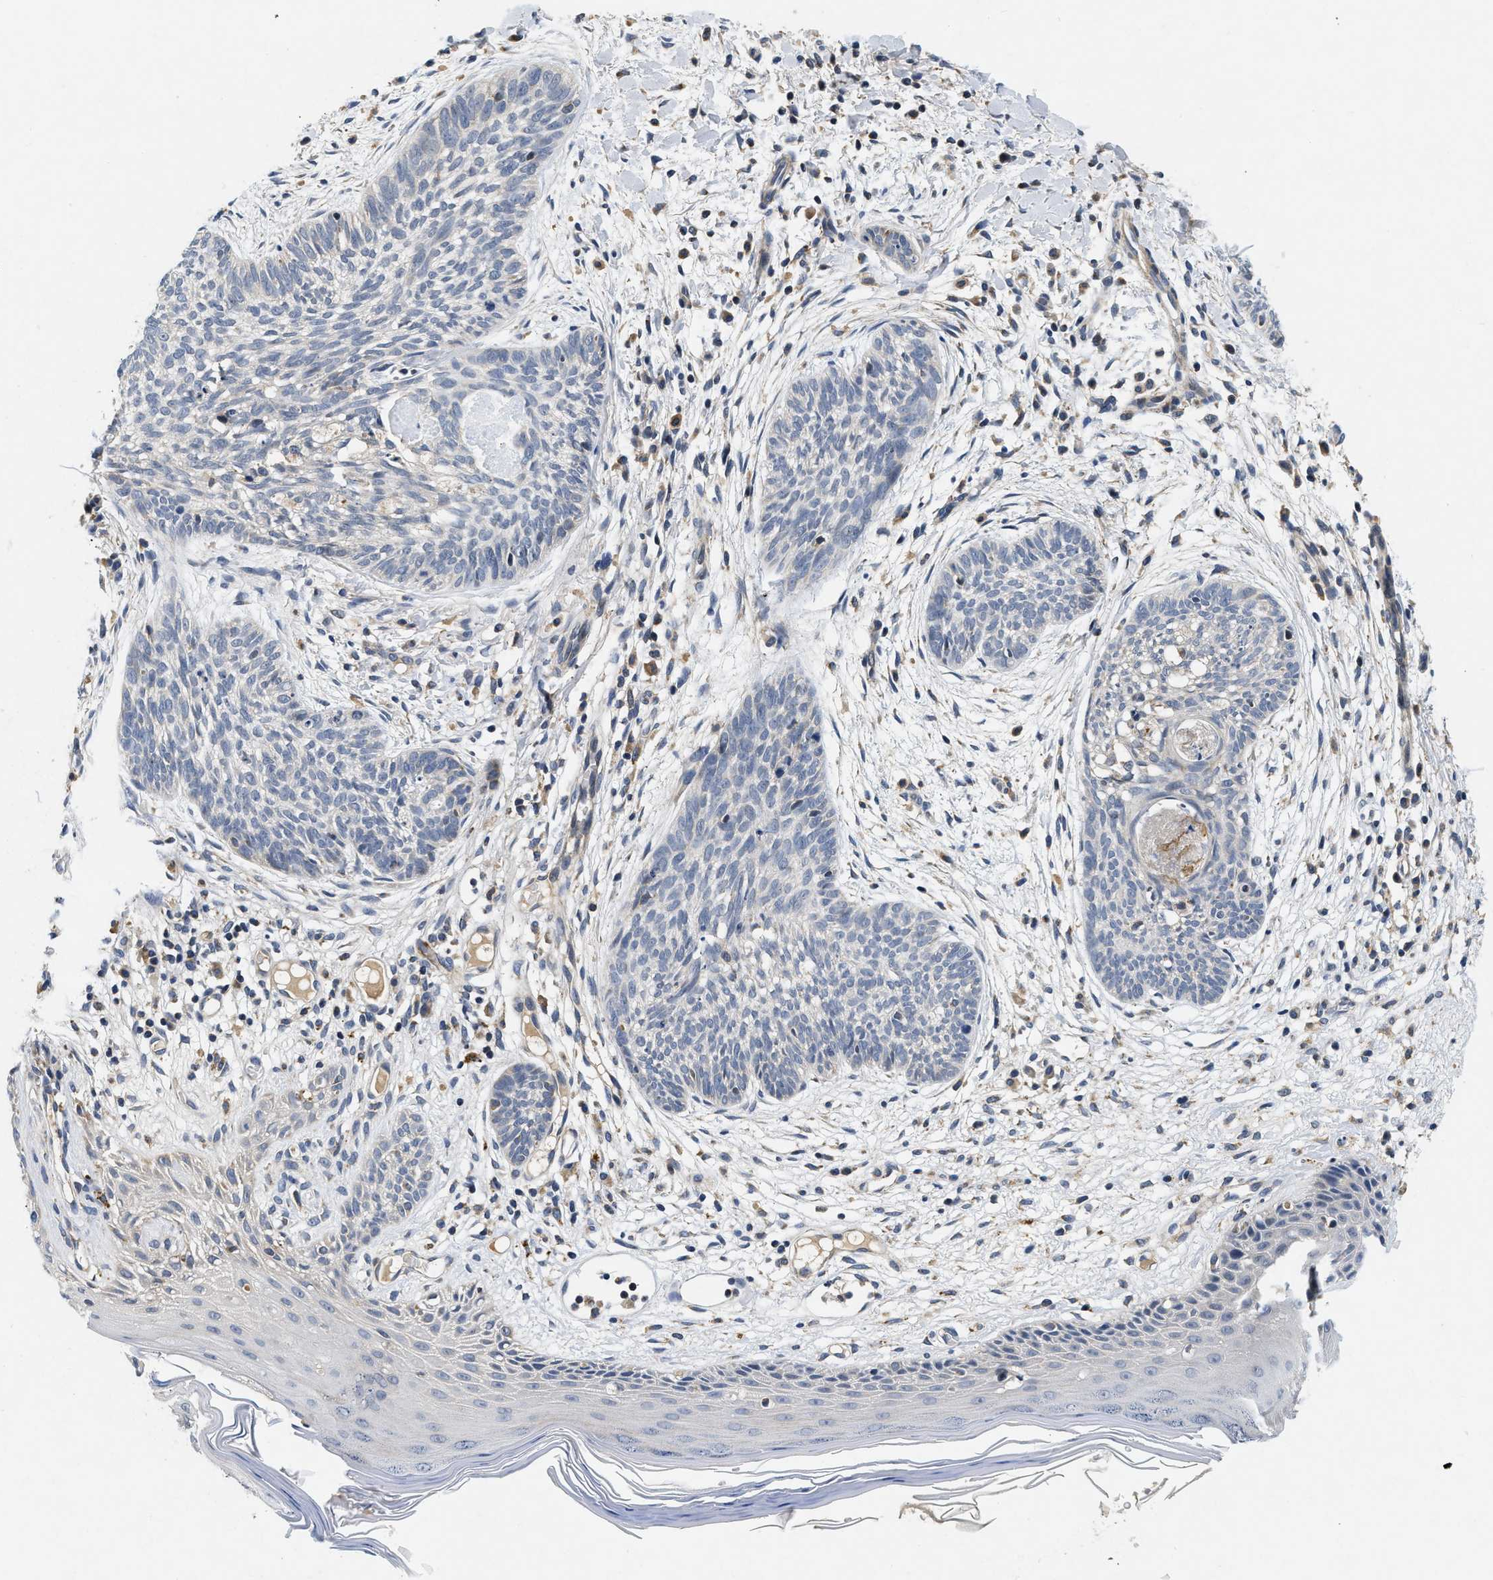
{"staining": {"intensity": "negative", "quantity": "none", "location": "none"}, "tissue": "skin cancer", "cell_type": "Tumor cells", "image_type": "cancer", "snomed": [{"axis": "morphology", "description": "Basal cell carcinoma"}, {"axis": "topography", "description": "Skin"}], "caption": "DAB immunohistochemical staining of skin cancer exhibits no significant staining in tumor cells.", "gene": "PDP1", "patient": {"sex": "female", "age": 59}}